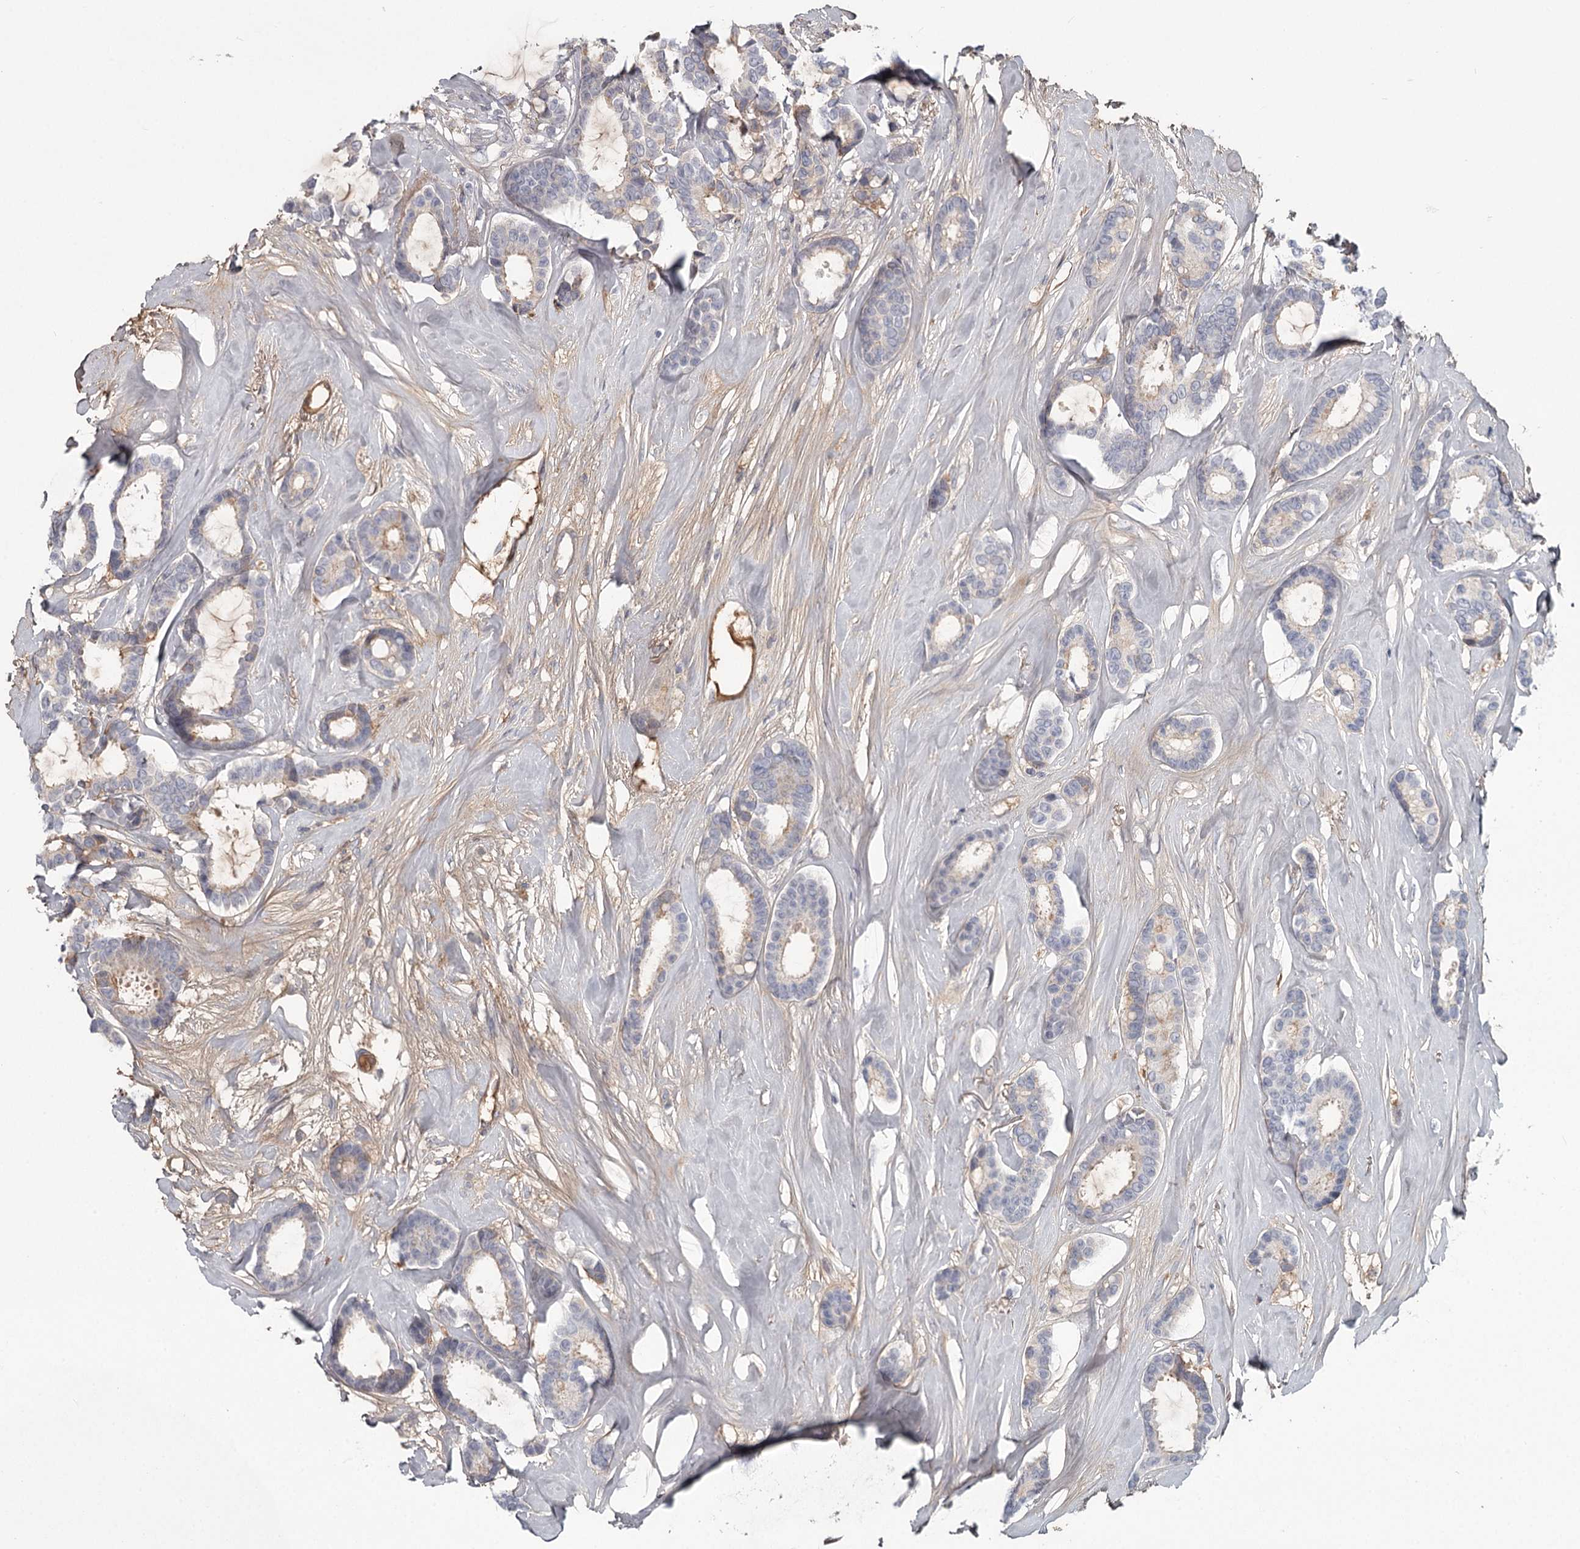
{"staining": {"intensity": "moderate", "quantity": "<25%", "location": "cytoplasmic/membranous"}, "tissue": "breast cancer", "cell_type": "Tumor cells", "image_type": "cancer", "snomed": [{"axis": "morphology", "description": "Duct carcinoma"}, {"axis": "topography", "description": "Breast"}], "caption": "Immunohistochemical staining of breast cancer (intraductal carcinoma) displays low levels of moderate cytoplasmic/membranous protein positivity in approximately <25% of tumor cells.", "gene": "DHRS9", "patient": {"sex": "female", "age": 87}}